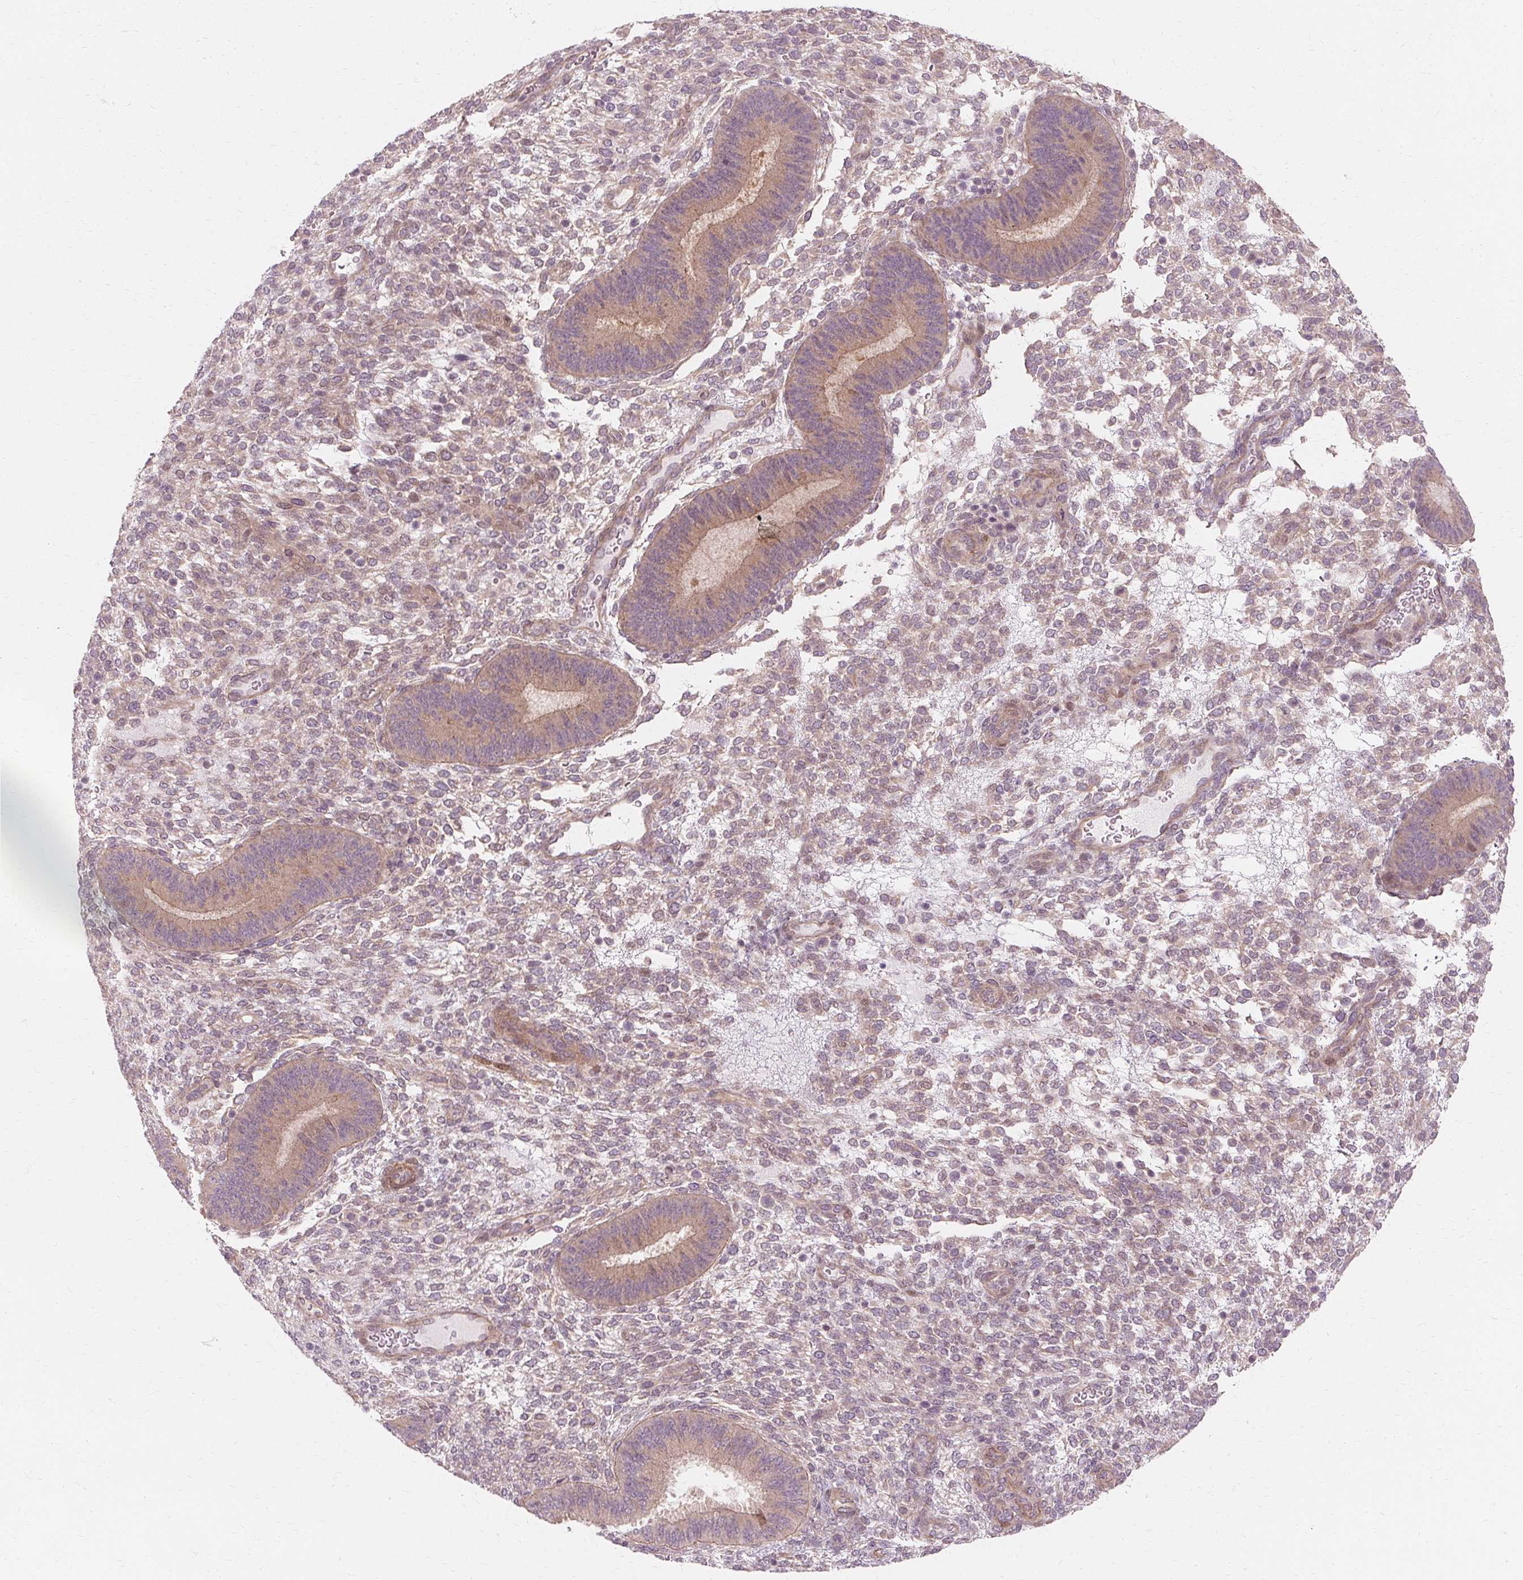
{"staining": {"intensity": "weak", "quantity": "25%-75%", "location": "cytoplasmic/membranous"}, "tissue": "endometrium", "cell_type": "Cells in endometrial stroma", "image_type": "normal", "snomed": [{"axis": "morphology", "description": "Normal tissue, NOS"}, {"axis": "topography", "description": "Endometrium"}], "caption": "Weak cytoplasmic/membranous protein expression is identified in about 25%-75% of cells in endometrial stroma in endometrium.", "gene": "USP8", "patient": {"sex": "female", "age": 39}}